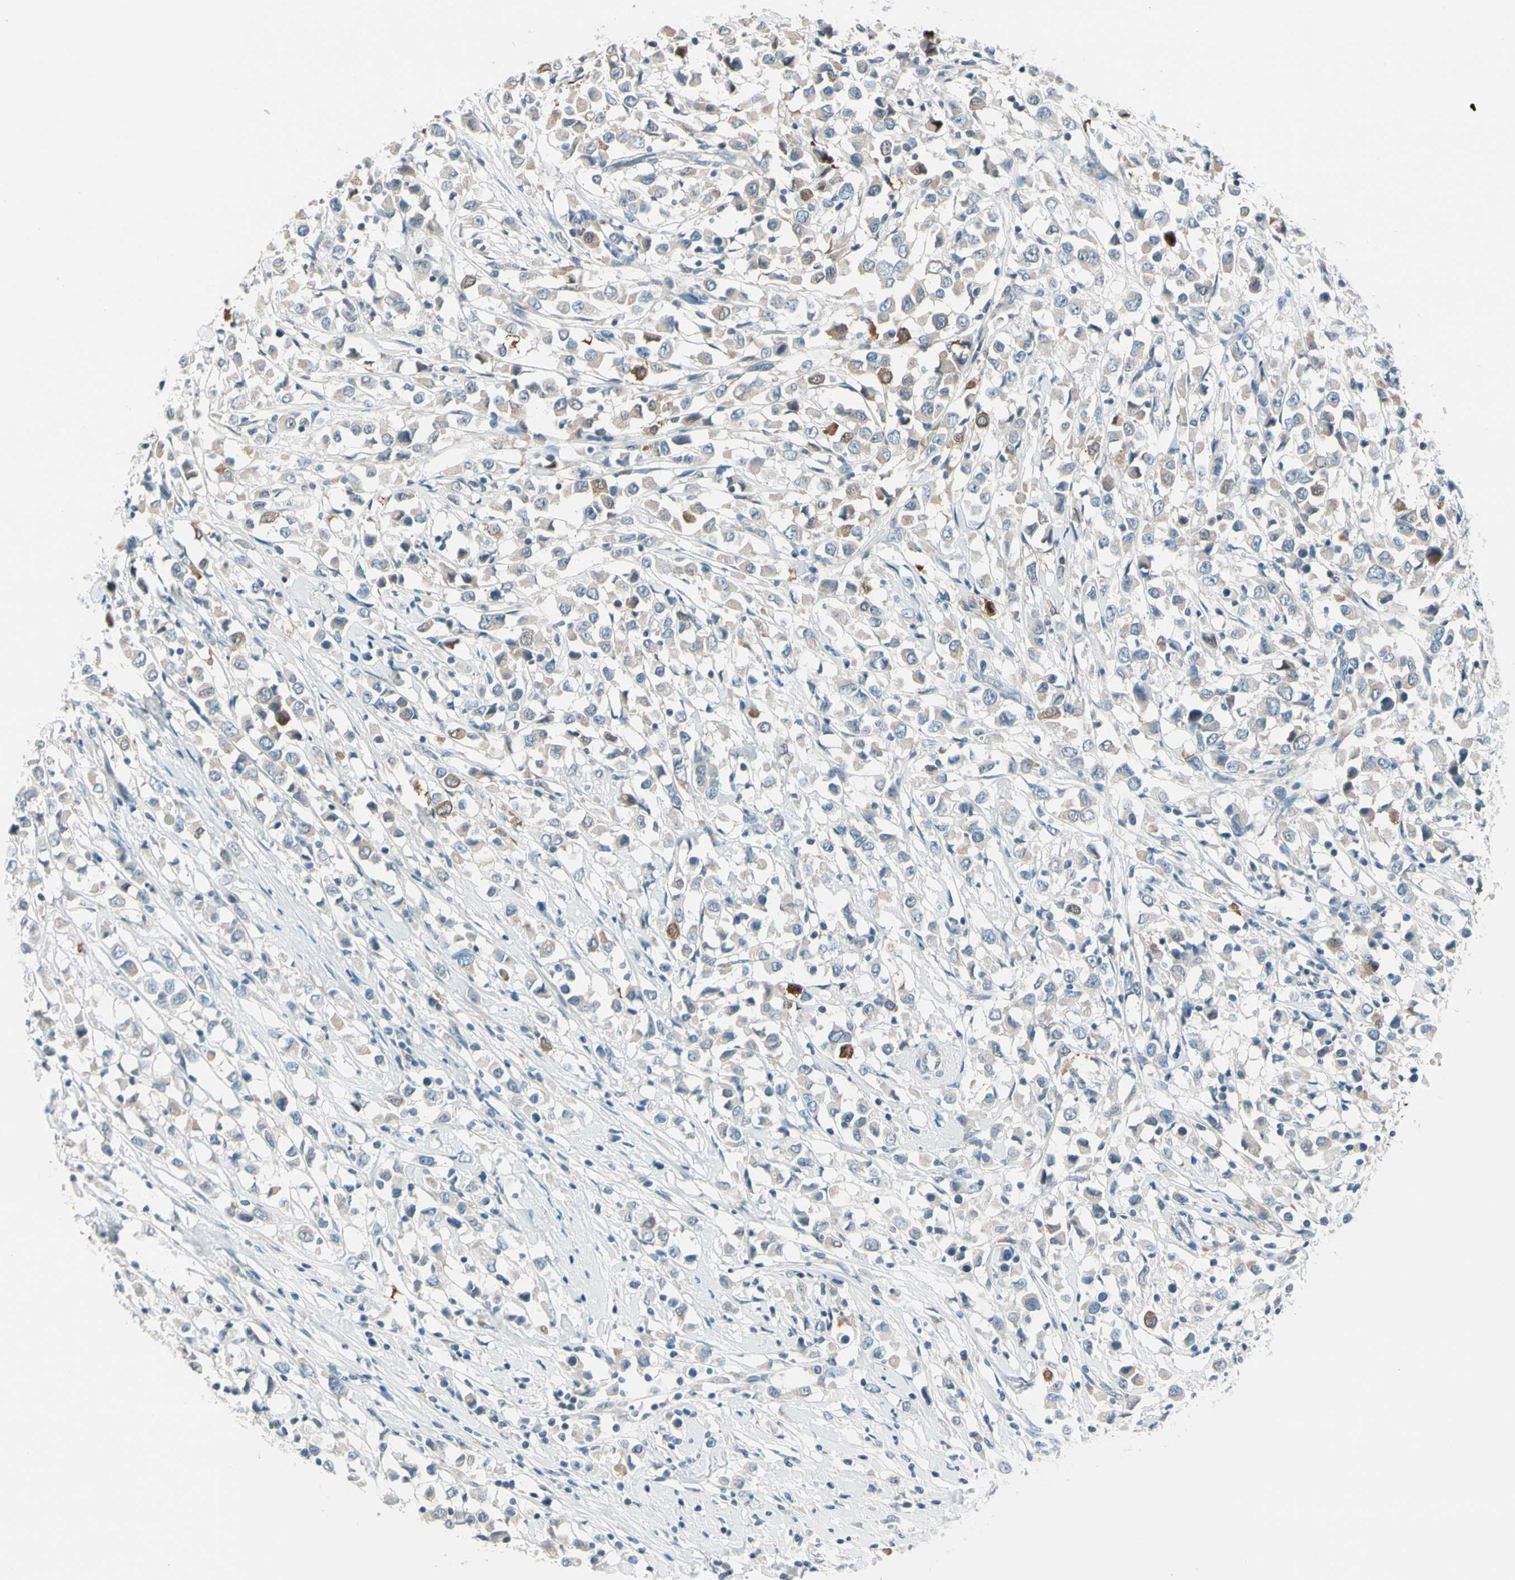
{"staining": {"intensity": "weak", "quantity": ">75%", "location": "cytoplasmic/membranous"}, "tissue": "breast cancer", "cell_type": "Tumor cells", "image_type": "cancer", "snomed": [{"axis": "morphology", "description": "Duct carcinoma"}, {"axis": "topography", "description": "Breast"}], "caption": "A photomicrograph showing weak cytoplasmic/membranous staining in approximately >75% of tumor cells in breast cancer, as visualized by brown immunohistochemical staining.", "gene": "STK40", "patient": {"sex": "female", "age": 61}}